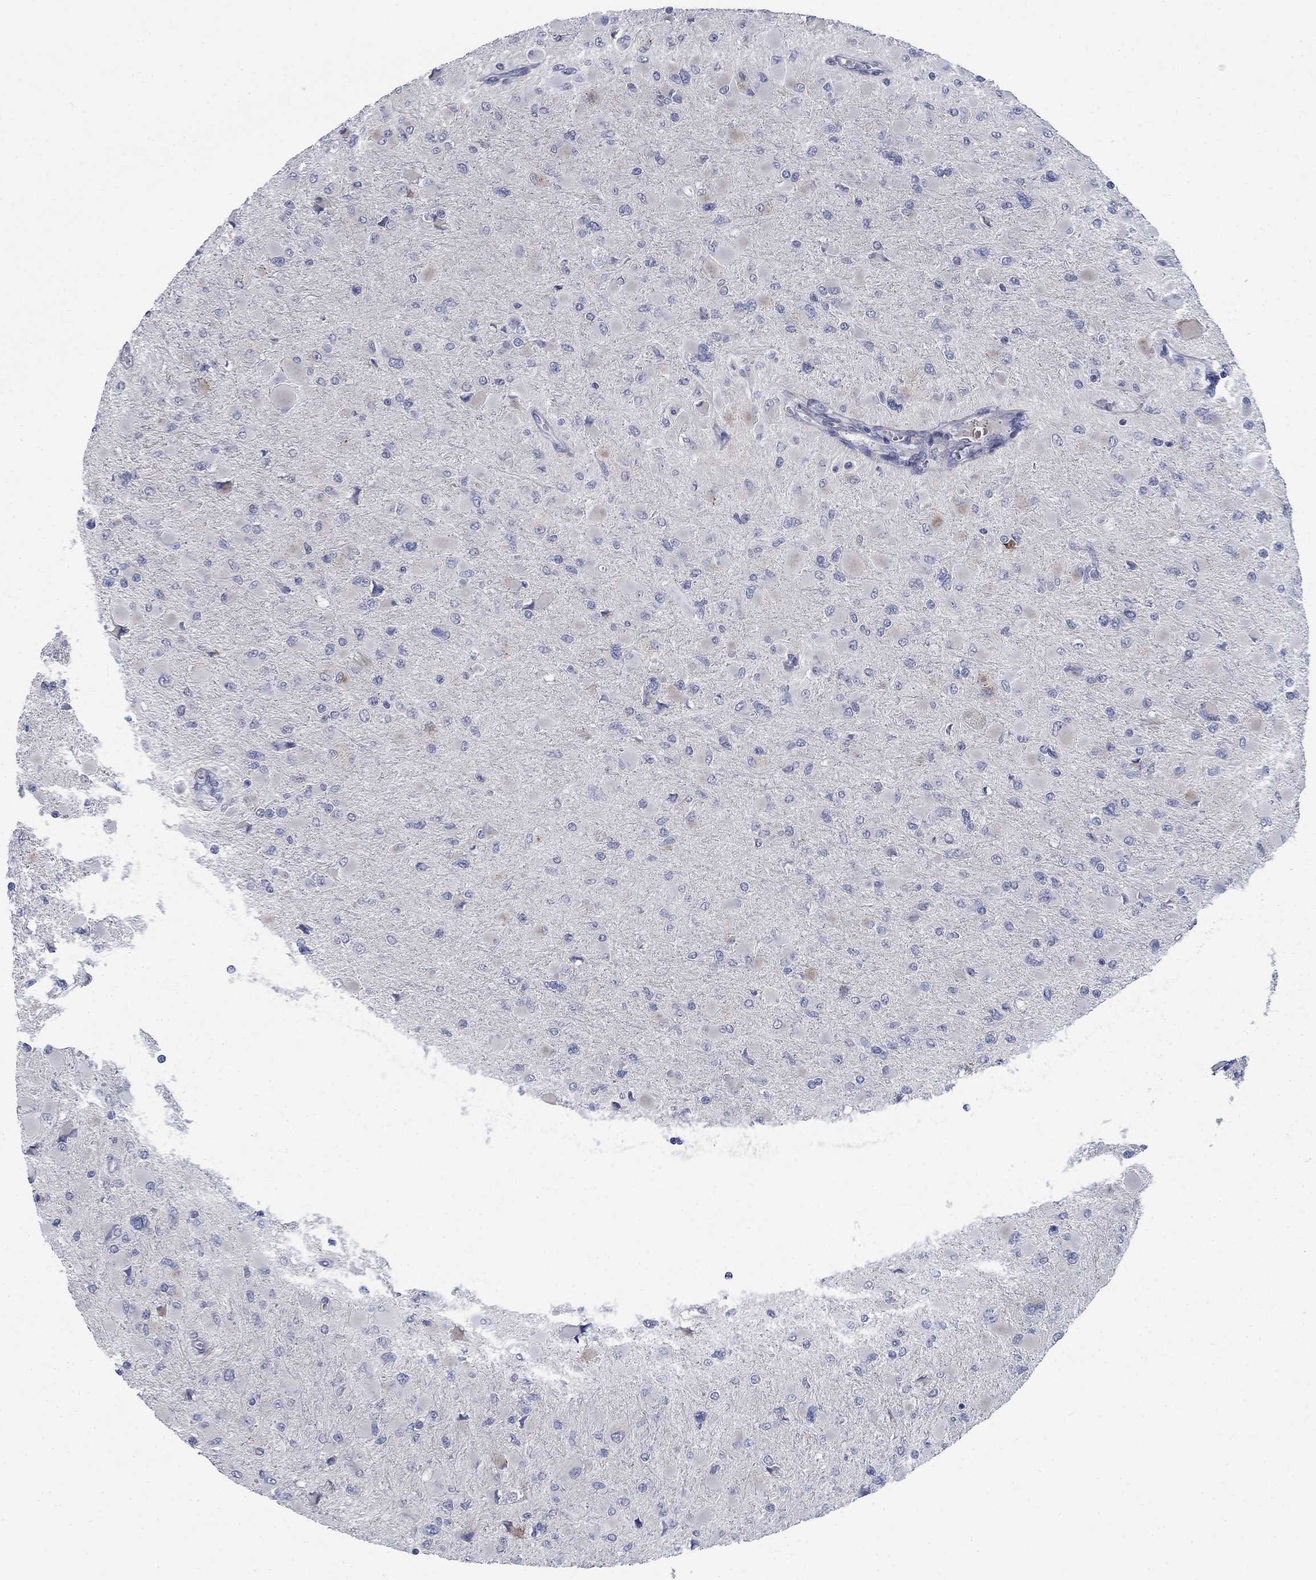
{"staining": {"intensity": "negative", "quantity": "none", "location": "none"}, "tissue": "glioma", "cell_type": "Tumor cells", "image_type": "cancer", "snomed": [{"axis": "morphology", "description": "Glioma, malignant, High grade"}, {"axis": "topography", "description": "Cerebral cortex"}], "caption": "Image shows no significant protein staining in tumor cells of glioma.", "gene": "DNER", "patient": {"sex": "female", "age": 36}}